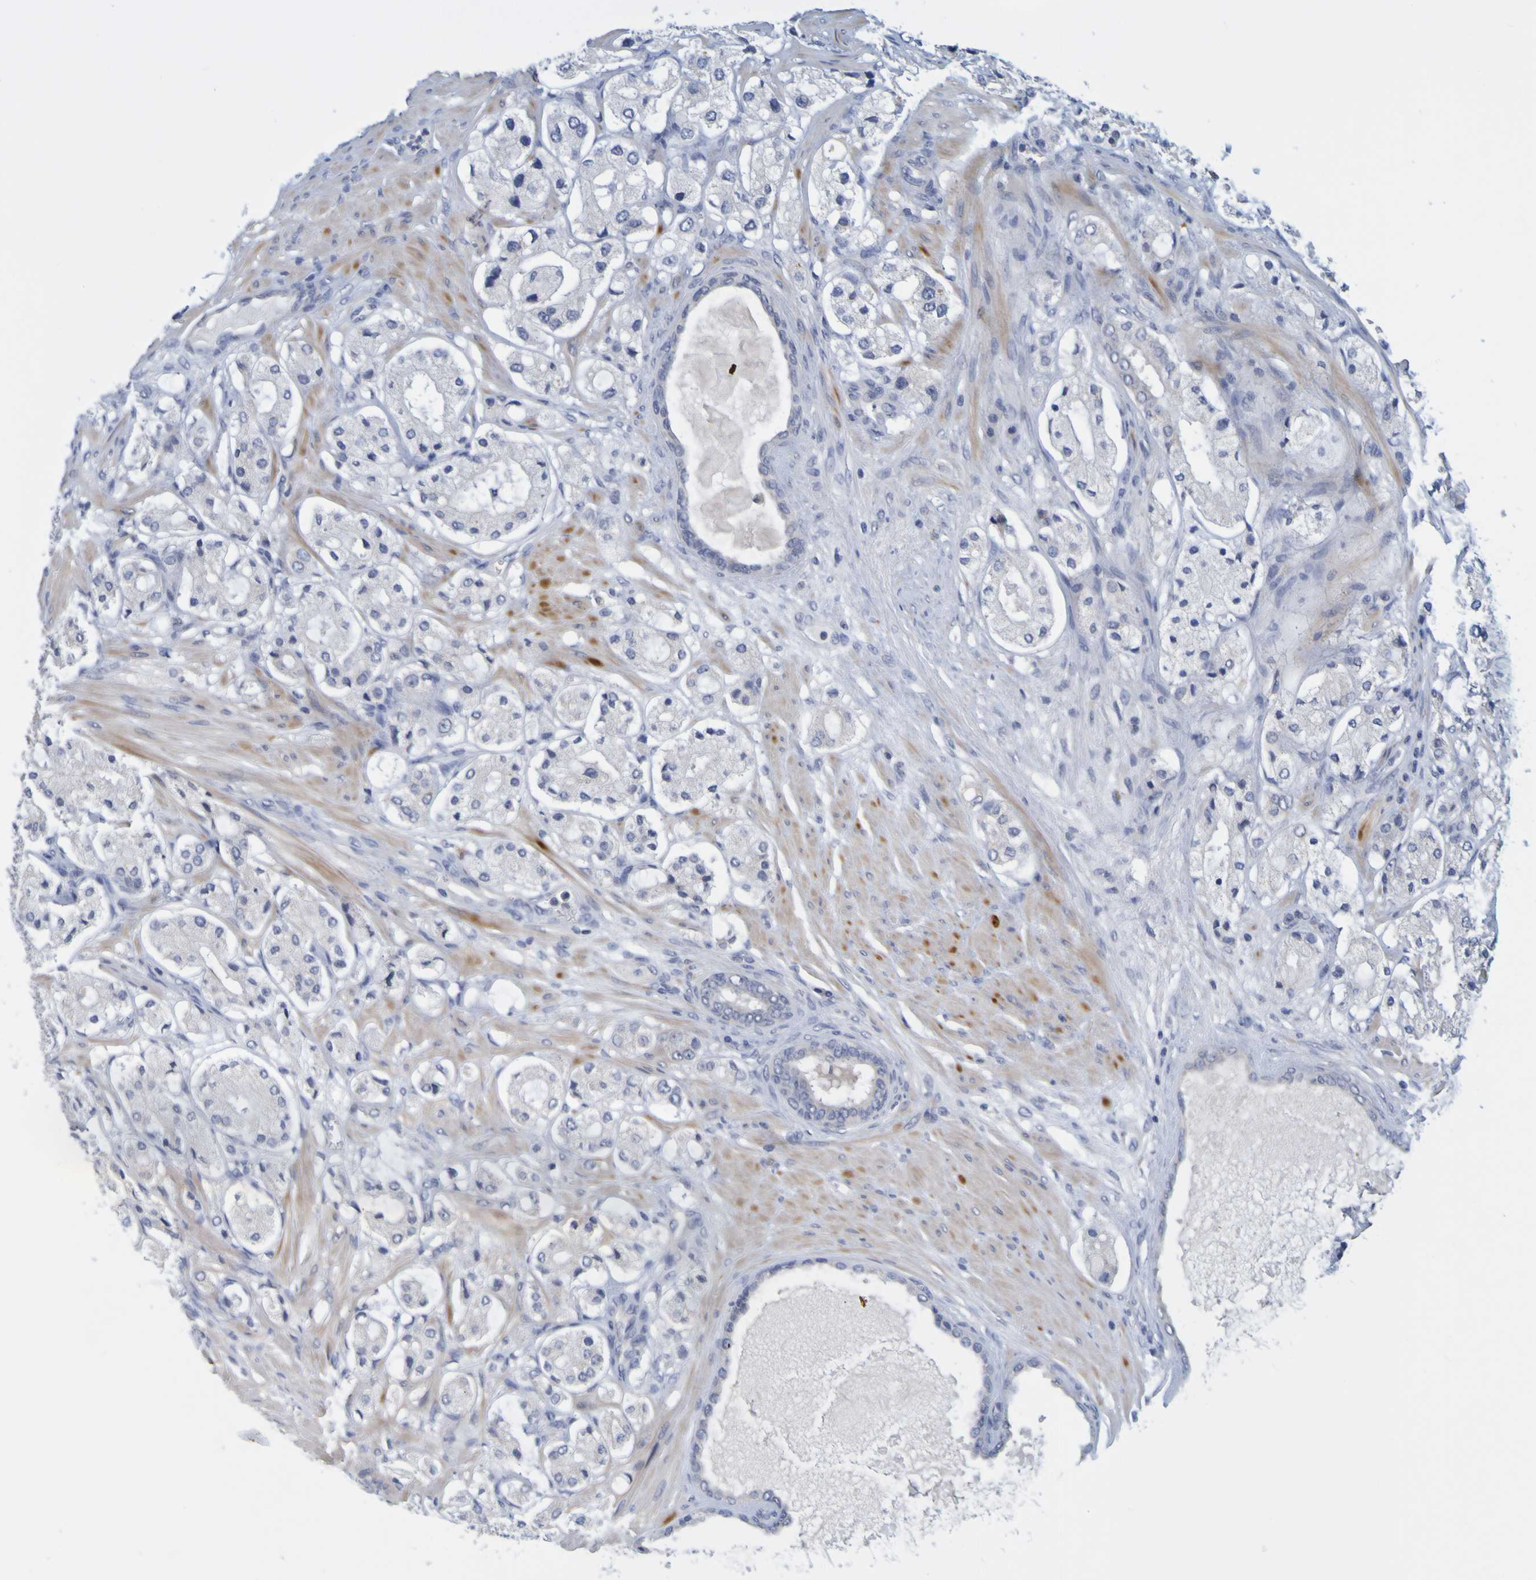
{"staining": {"intensity": "negative", "quantity": "none", "location": "none"}, "tissue": "prostate cancer", "cell_type": "Tumor cells", "image_type": "cancer", "snomed": [{"axis": "morphology", "description": "Adenocarcinoma, High grade"}, {"axis": "topography", "description": "Prostate"}], "caption": "Prostate cancer was stained to show a protein in brown. There is no significant staining in tumor cells. The staining was performed using DAB (3,3'-diaminobenzidine) to visualize the protein expression in brown, while the nuclei were stained in blue with hematoxylin (Magnification: 20x).", "gene": "ENDOU", "patient": {"sex": "male", "age": 65}}